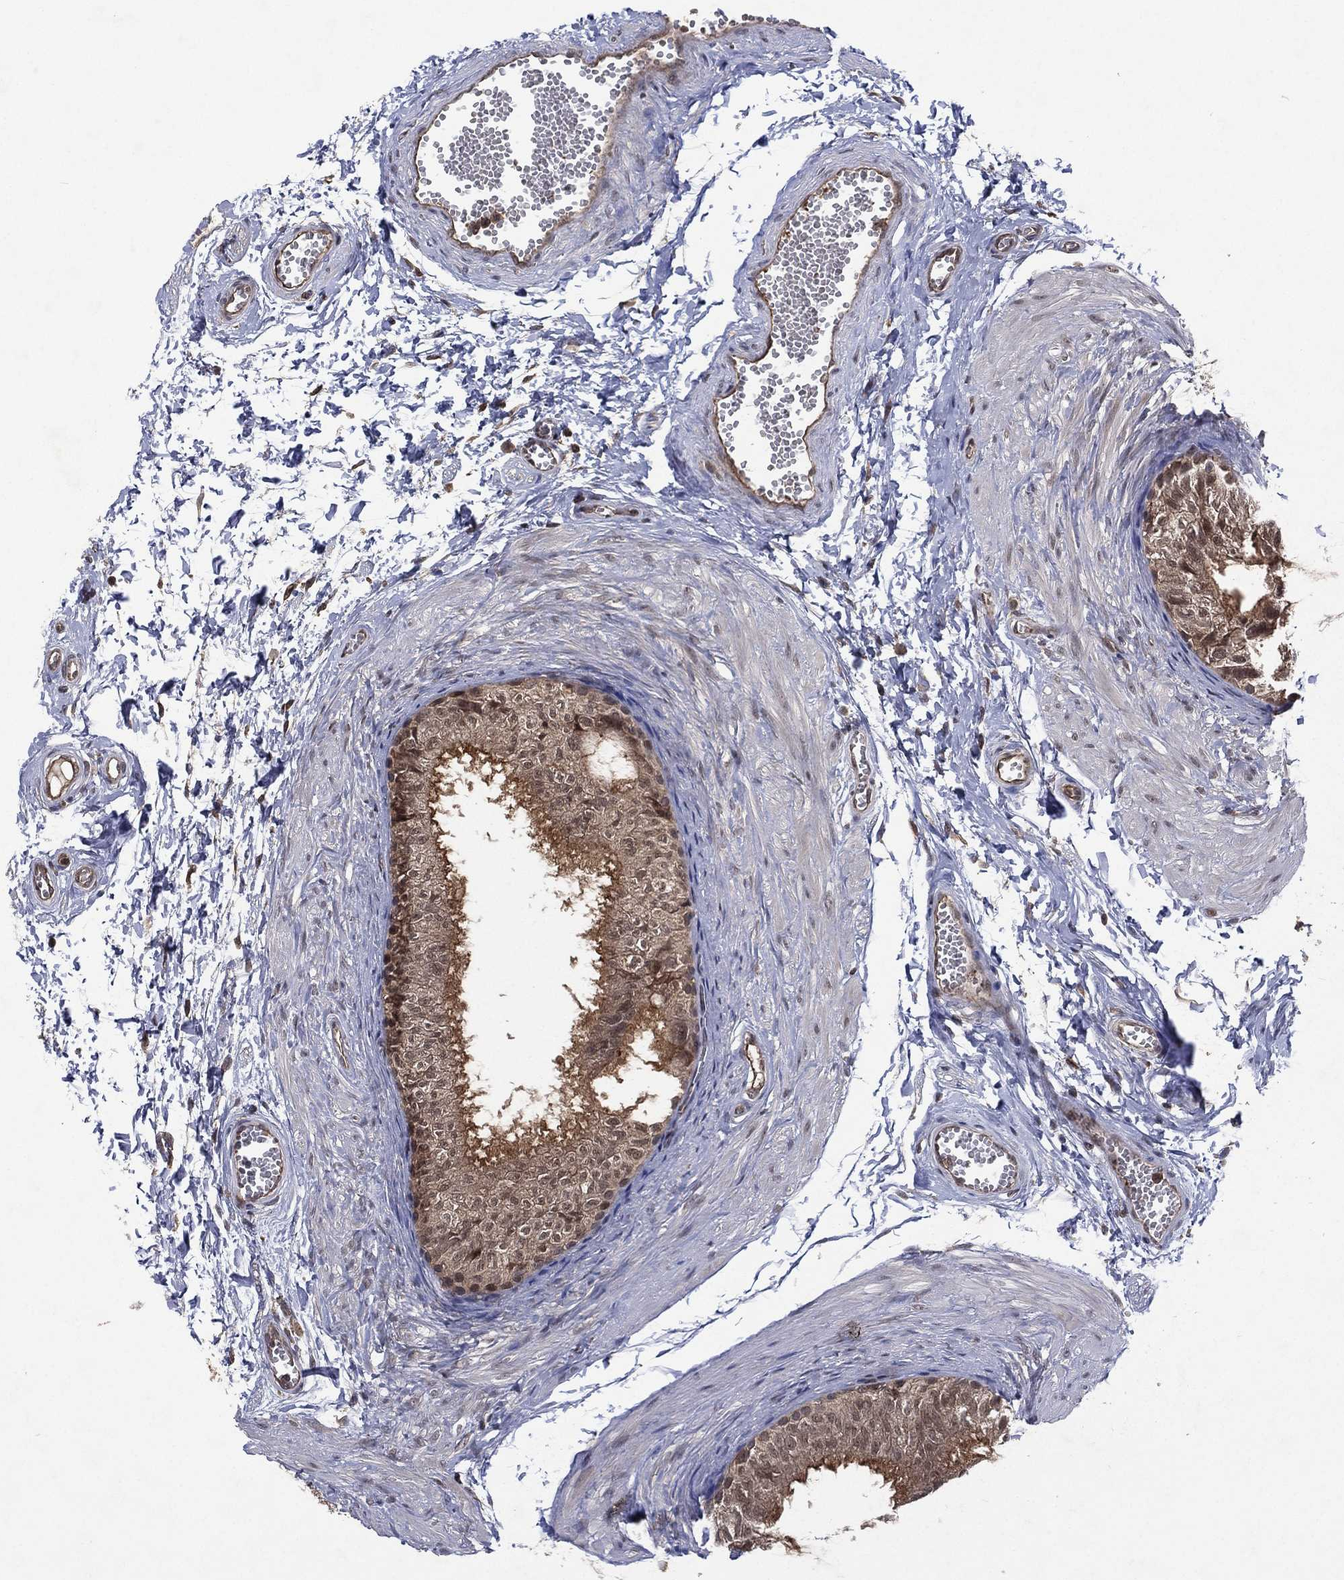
{"staining": {"intensity": "weak", "quantity": "<25%", "location": "cytoplasmic/membranous,nuclear"}, "tissue": "epididymis", "cell_type": "Glandular cells", "image_type": "normal", "snomed": [{"axis": "morphology", "description": "Normal tissue, NOS"}, {"axis": "topography", "description": "Epididymis"}], "caption": "IHC of normal epididymis demonstrates no staining in glandular cells. (DAB (3,3'-diaminobenzidine) immunohistochemistry (IHC) with hematoxylin counter stain).", "gene": "ATG4B", "patient": {"sex": "male", "age": 22}}